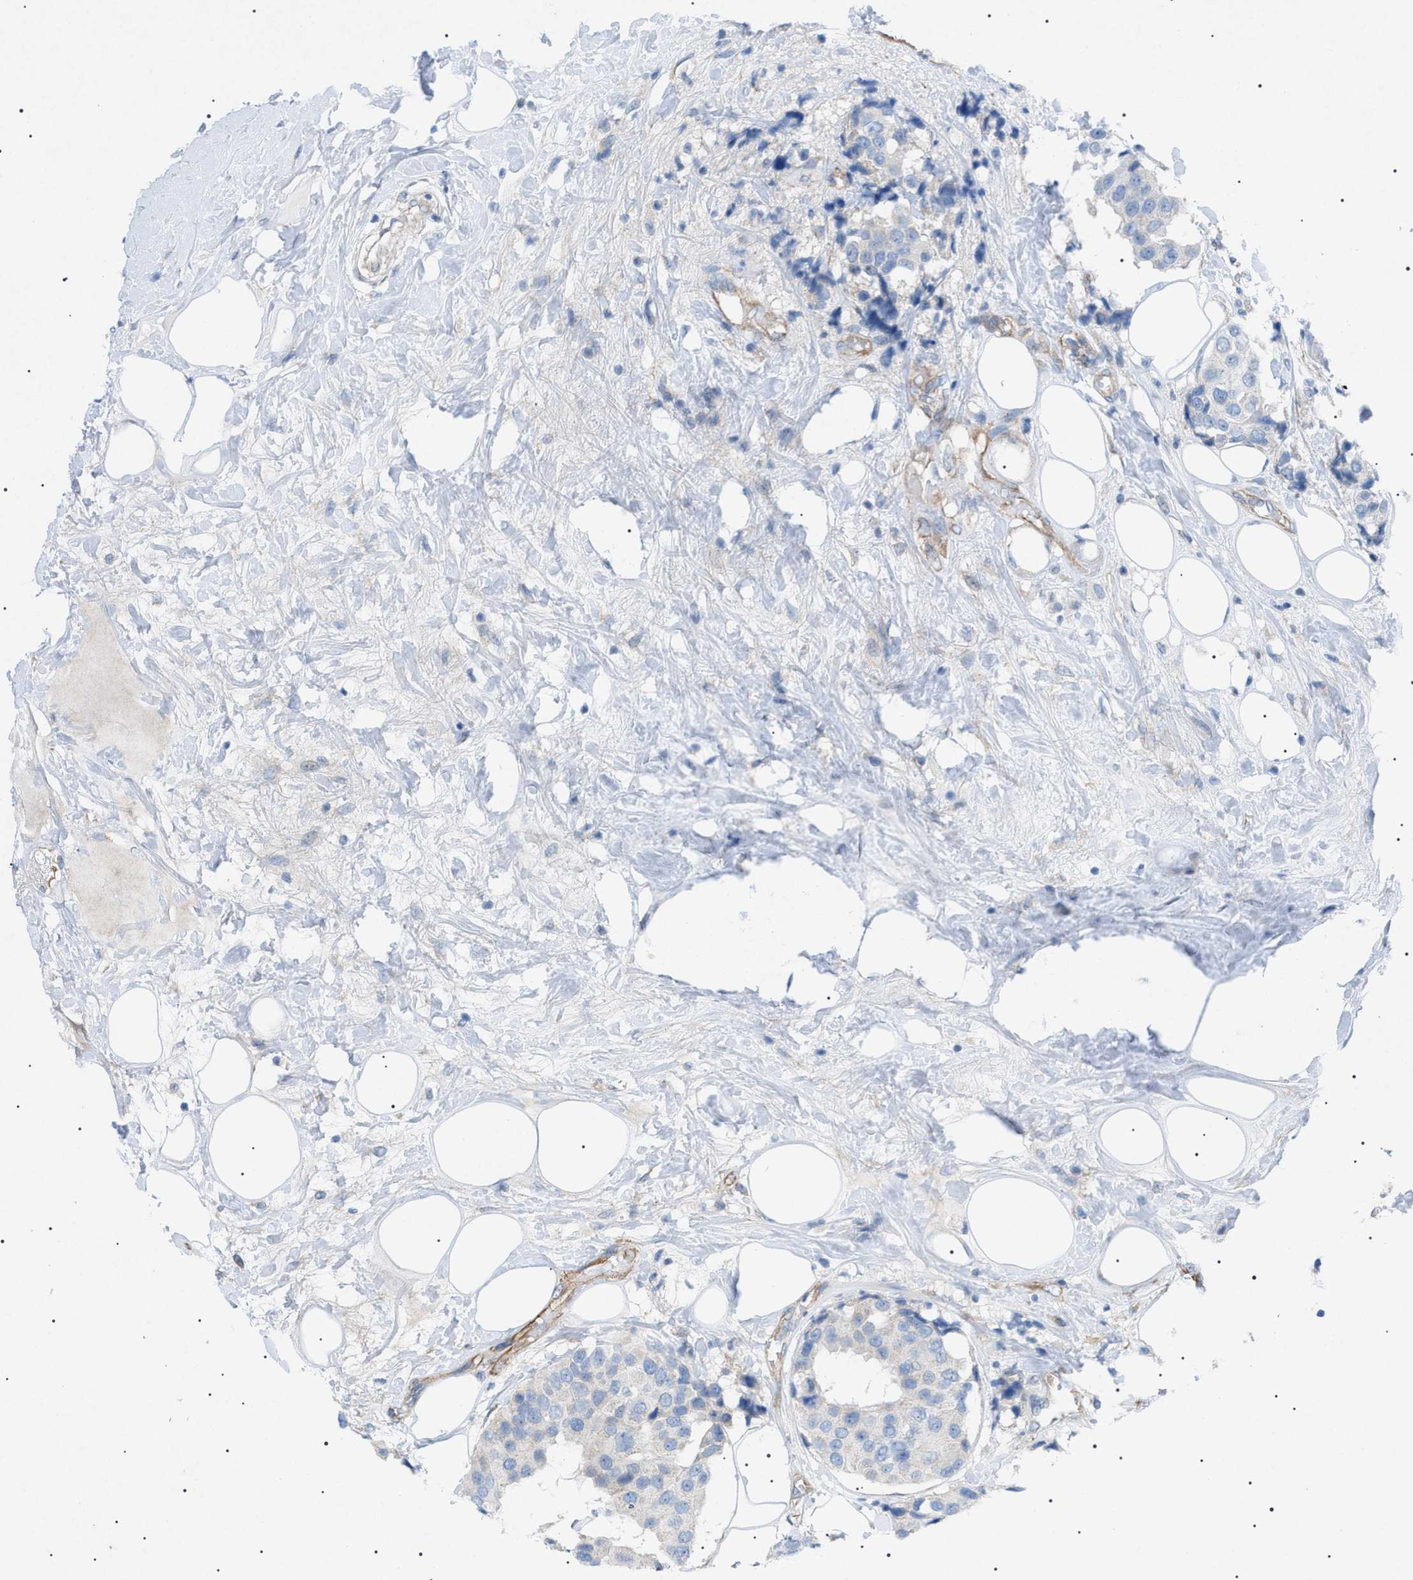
{"staining": {"intensity": "negative", "quantity": "none", "location": "none"}, "tissue": "breast cancer", "cell_type": "Tumor cells", "image_type": "cancer", "snomed": [{"axis": "morphology", "description": "Normal tissue, NOS"}, {"axis": "morphology", "description": "Duct carcinoma"}, {"axis": "topography", "description": "Breast"}], "caption": "Tumor cells are negative for brown protein staining in breast cancer.", "gene": "ADAMTS1", "patient": {"sex": "female", "age": 39}}